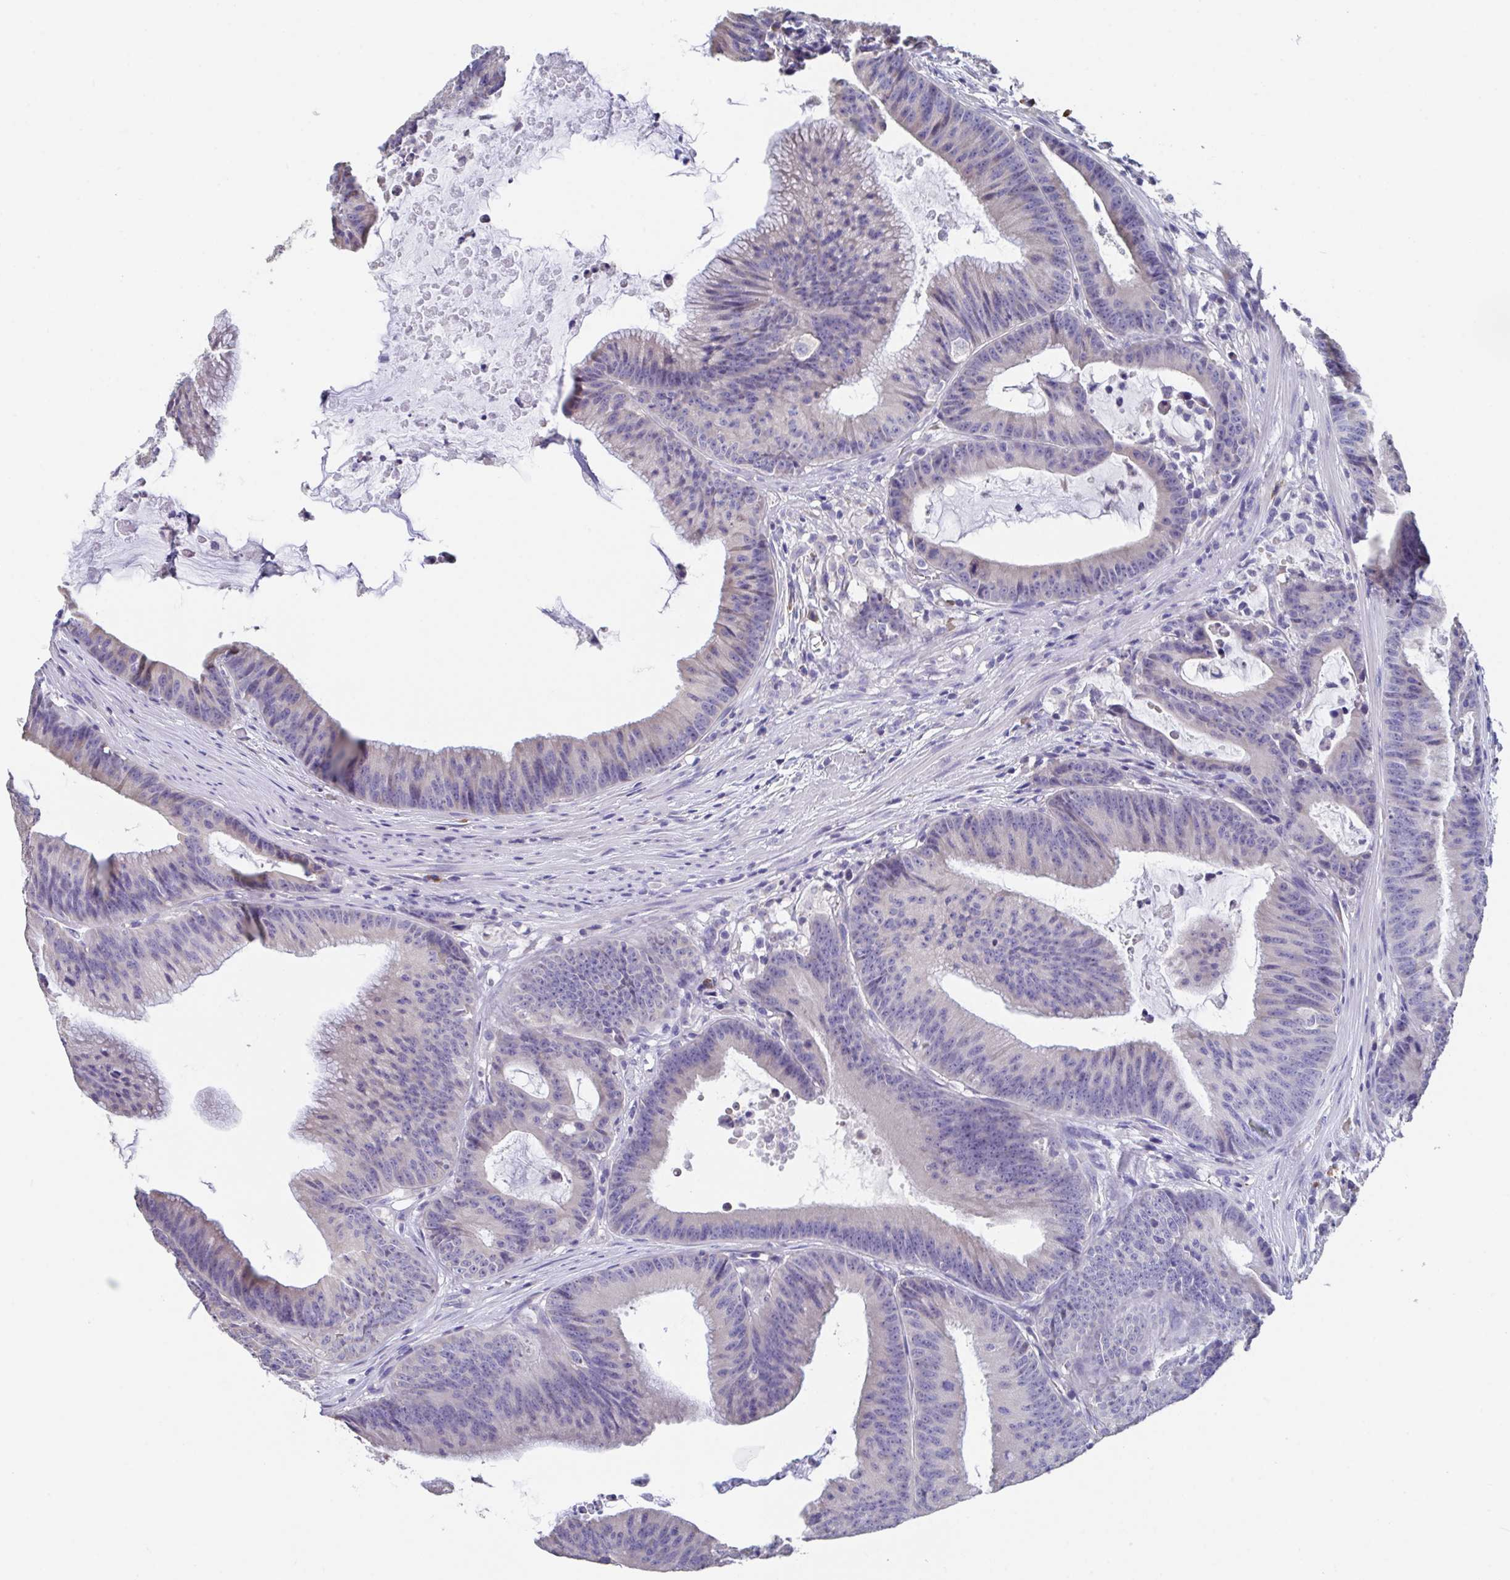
{"staining": {"intensity": "negative", "quantity": "none", "location": "none"}, "tissue": "colorectal cancer", "cell_type": "Tumor cells", "image_type": "cancer", "snomed": [{"axis": "morphology", "description": "Adenocarcinoma, NOS"}, {"axis": "topography", "description": "Colon"}], "caption": "This photomicrograph is of adenocarcinoma (colorectal) stained with immunohistochemistry (IHC) to label a protein in brown with the nuclei are counter-stained blue. There is no staining in tumor cells.", "gene": "LRRC58", "patient": {"sex": "female", "age": 78}}